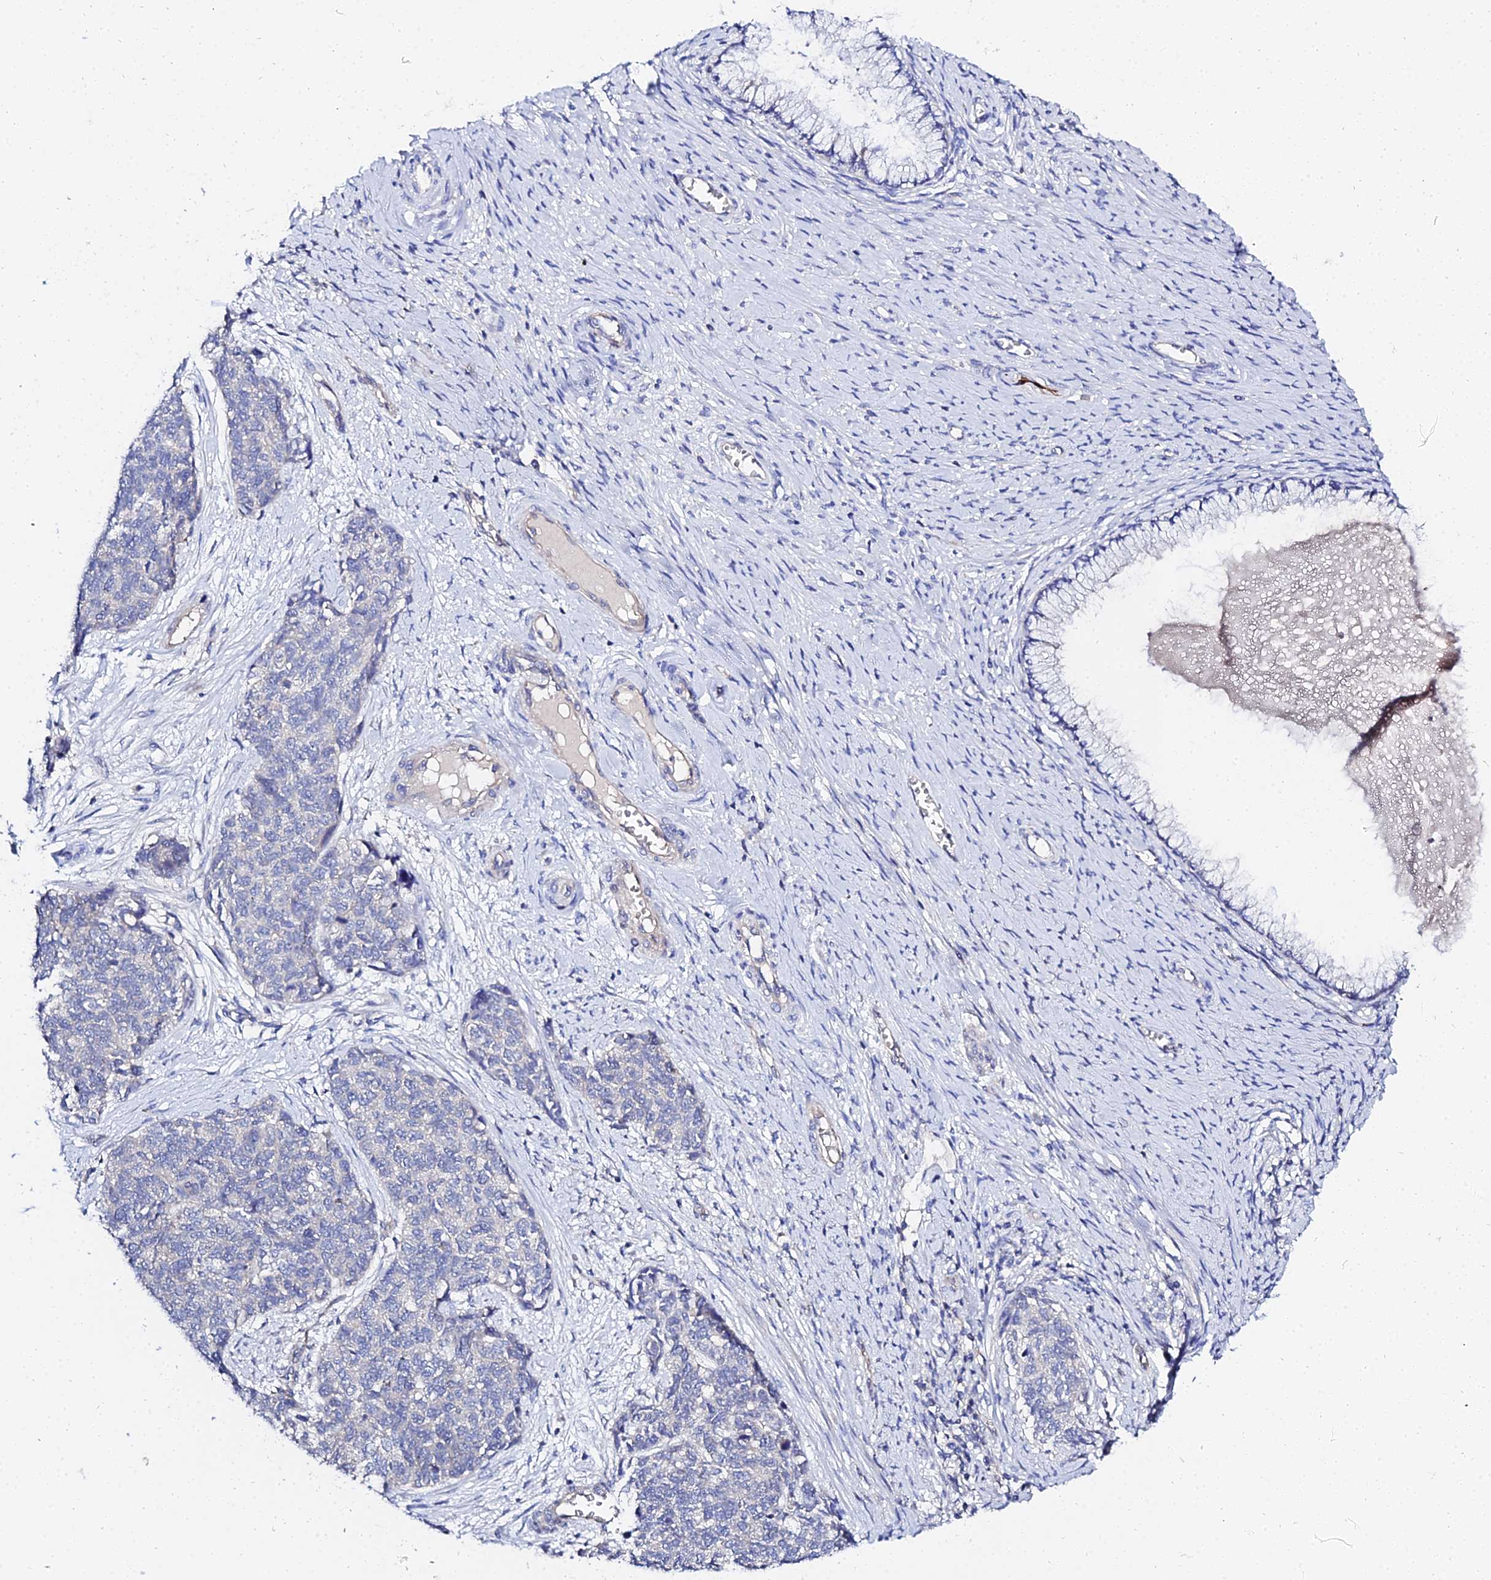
{"staining": {"intensity": "negative", "quantity": "none", "location": "none"}, "tissue": "cervical cancer", "cell_type": "Tumor cells", "image_type": "cancer", "snomed": [{"axis": "morphology", "description": "Squamous cell carcinoma, NOS"}, {"axis": "topography", "description": "Cervix"}], "caption": "Immunohistochemistry image of cervical cancer stained for a protein (brown), which displays no positivity in tumor cells. The staining was performed using DAB (3,3'-diaminobenzidine) to visualize the protein expression in brown, while the nuclei were stained in blue with hematoxylin (Magnification: 20x).", "gene": "APOBEC3H", "patient": {"sex": "female", "age": 63}}